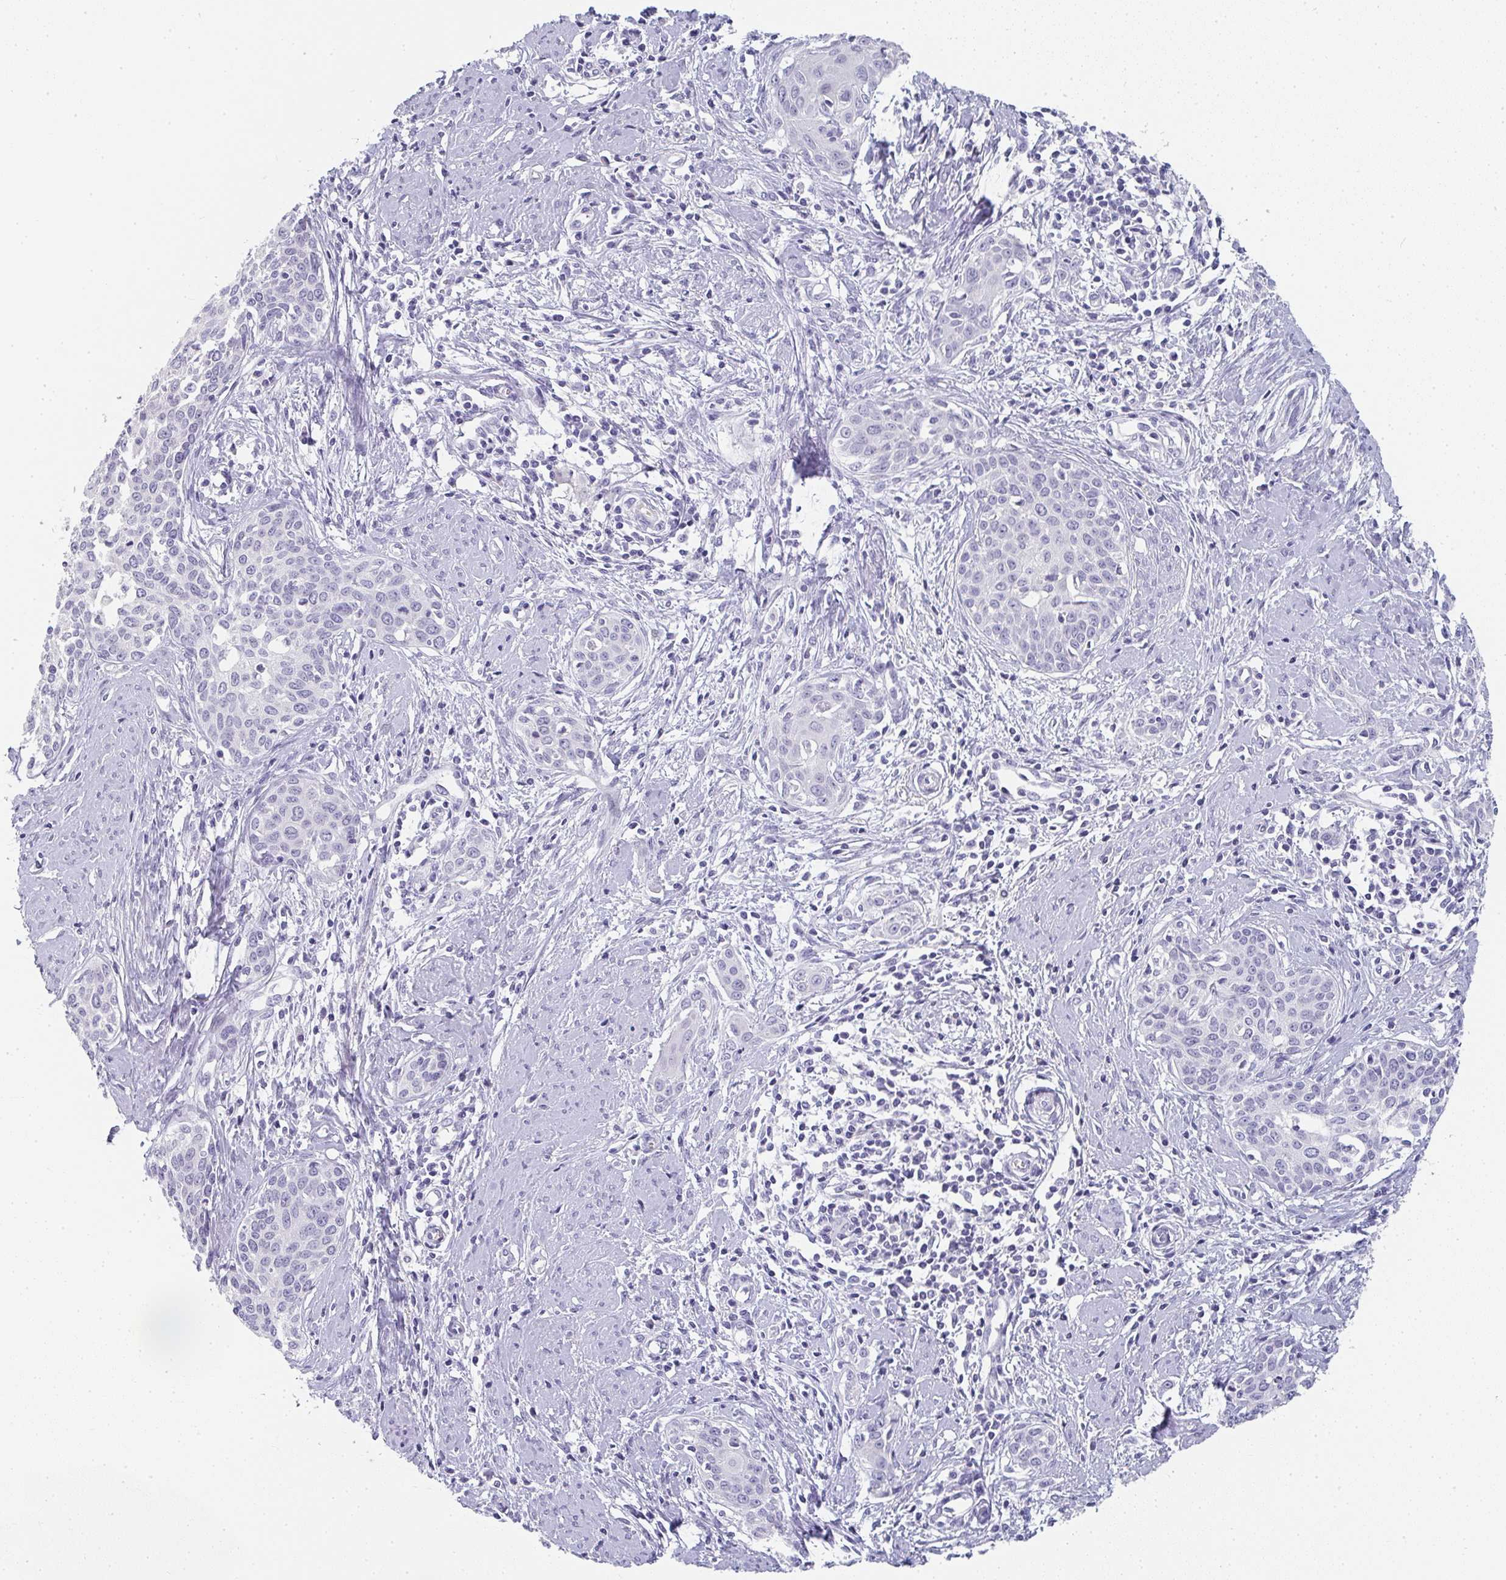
{"staining": {"intensity": "negative", "quantity": "none", "location": "none"}, "tissue": "cervical cancer", "cell_type": "Tumor cells", "image_type": "cancer", "snomed": [{"axis": "morphology", "description": "Squamous cell carcinoma, NOS"}, {"axis": "topography", "description": "Cervix"}], "caption": "The micrograph reveals no staining of tumor cells in cervical cancer (squamous cell carcinoma). Nuclei are stained in blue.", "gene": "NEU2", "patient": {"sex": "female", "age": 46}}